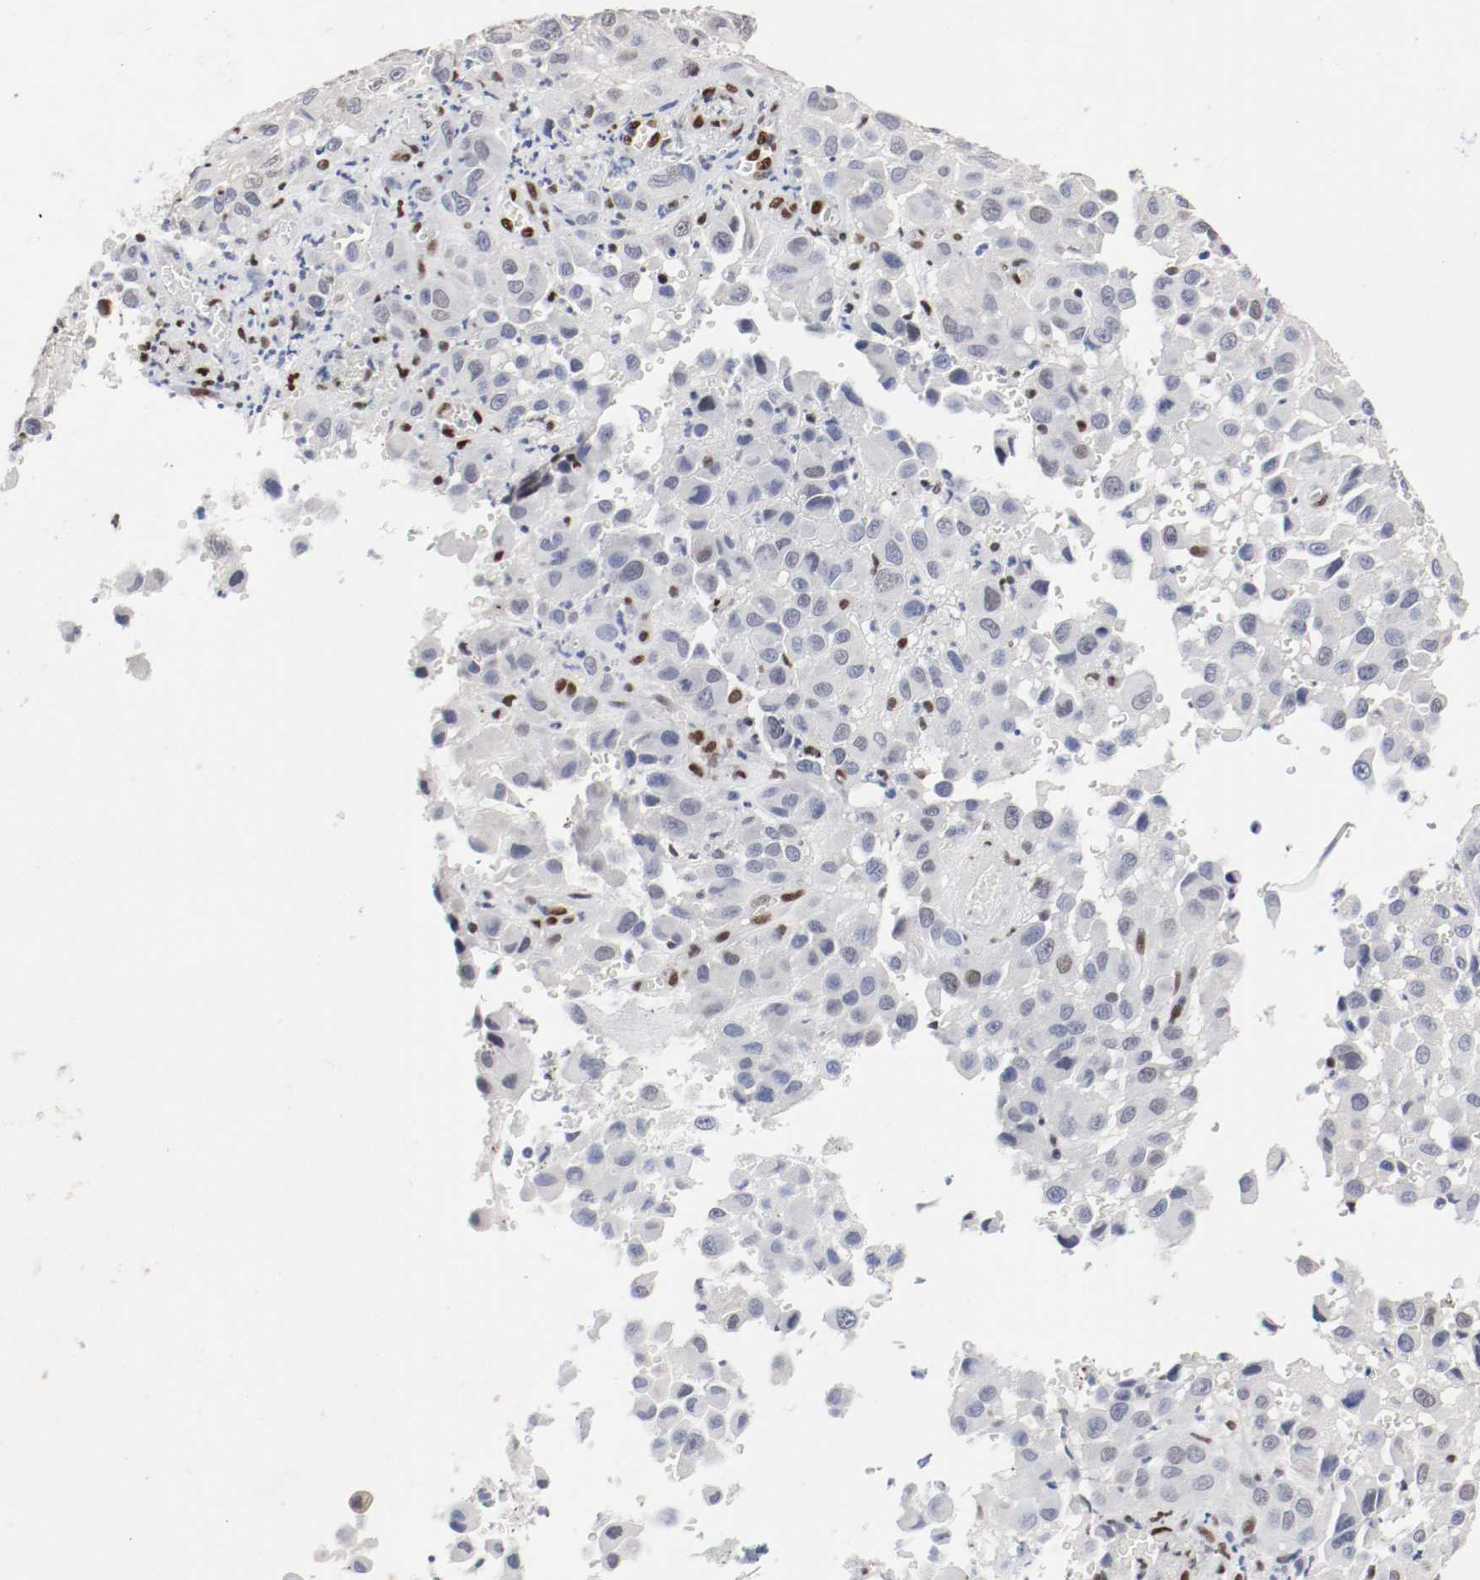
{"staining": {"intensity": "moderate", "quantity": "<25%", "location": "nuclear"}, "tissue": "melanoma", "cell_type": "Tumor cells", "image_type": "cancer", "snomed": [{"axis": "morphology", "description": "Malignant melanoma, NOS"}, {"axis": "topography", "description": "Skin"}], "caption": "The image displays a brown stain indicating the presence of a protein in the nuclear of tumor cells in melanoma.", "gene": "FOSL2", "patient": {"sex": "female", "age": 21}}